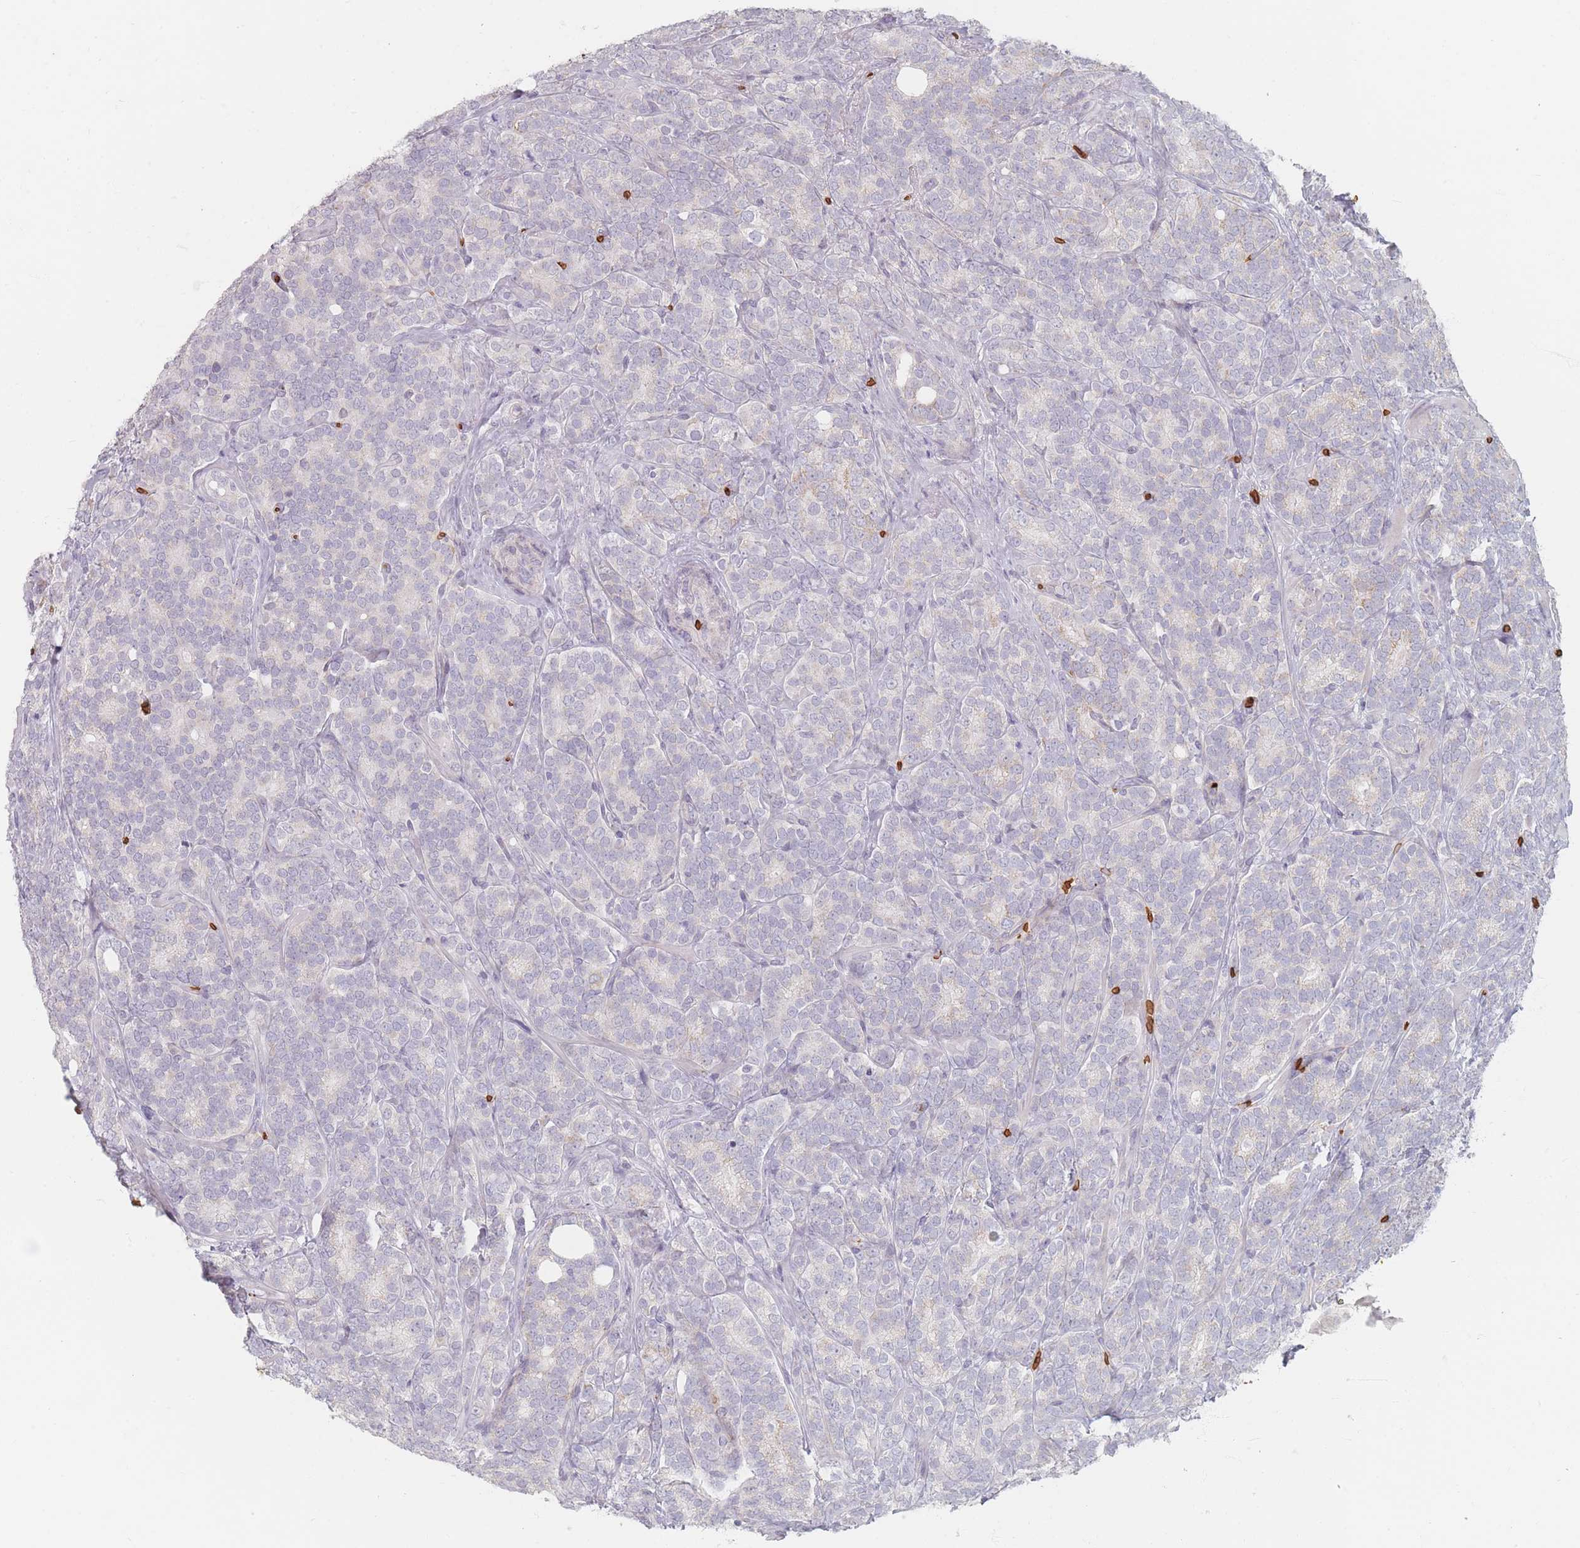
{"staining": {"intensity": "moderate", "quantity": "25%-75%", "location": "cytoplasmic/membranous"}, "tissue": "prostate cancer", "cell_type": "Tumor cells", "image_type": "cancer", "snomed": [{"axis": "morphology", "description": "Adenocarcinoma, High grade"}, {"axis": "topography", "description": "Prostate"}], "caption": "Brown immunohistochemical staining in human adenocarcinoma (high-grade) (prostate) demonstrates moderate cytoplasmic/membranous staining in about 25%-75% of tumor cells.", "gene": "SLC2A6", "patient": {"sex": "male", "age": 64}}